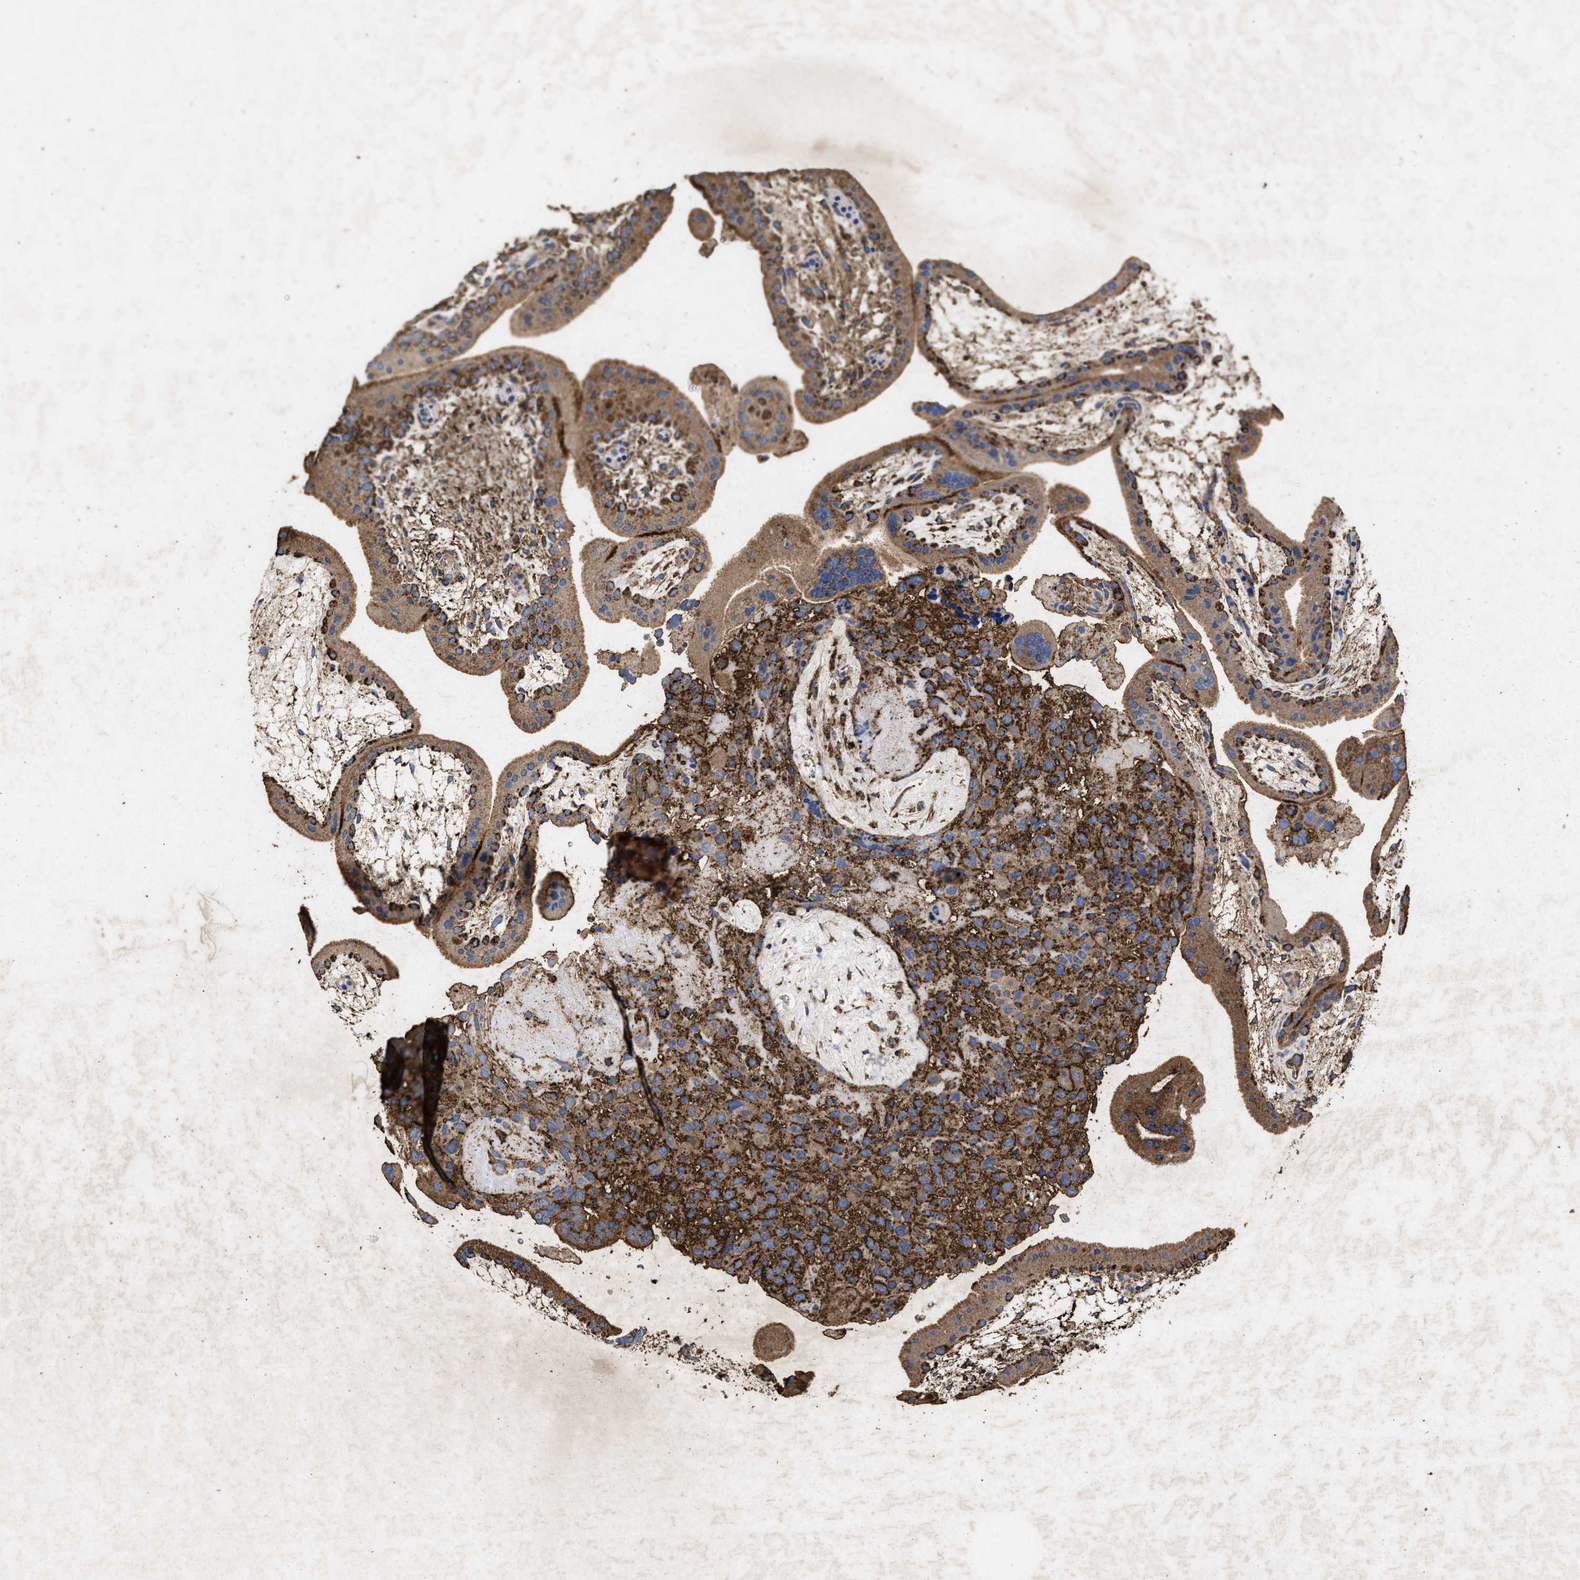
{"staining": {"intensity": "moderate", "quantity": ">75%", "location": "cytoplasmic/membranous"}, "tissue": "placenta", "cell_type": "Decidual cells", "image_type": "normal", "snomed": [{"axis": "morphology", "description": "Normal tissue, NOS"}, {"axis": "topography", "description": "Placenta"}], "caption": "IHC photomicrograph of unremarkable human placenta stained for a protein (brown), which displays medium levels of moderate cytoplasmic/membranous expression in approximately >75% of decidual cells.", "gene": "LTB4R2", "patient": {"sex": "female", "age": 19}}